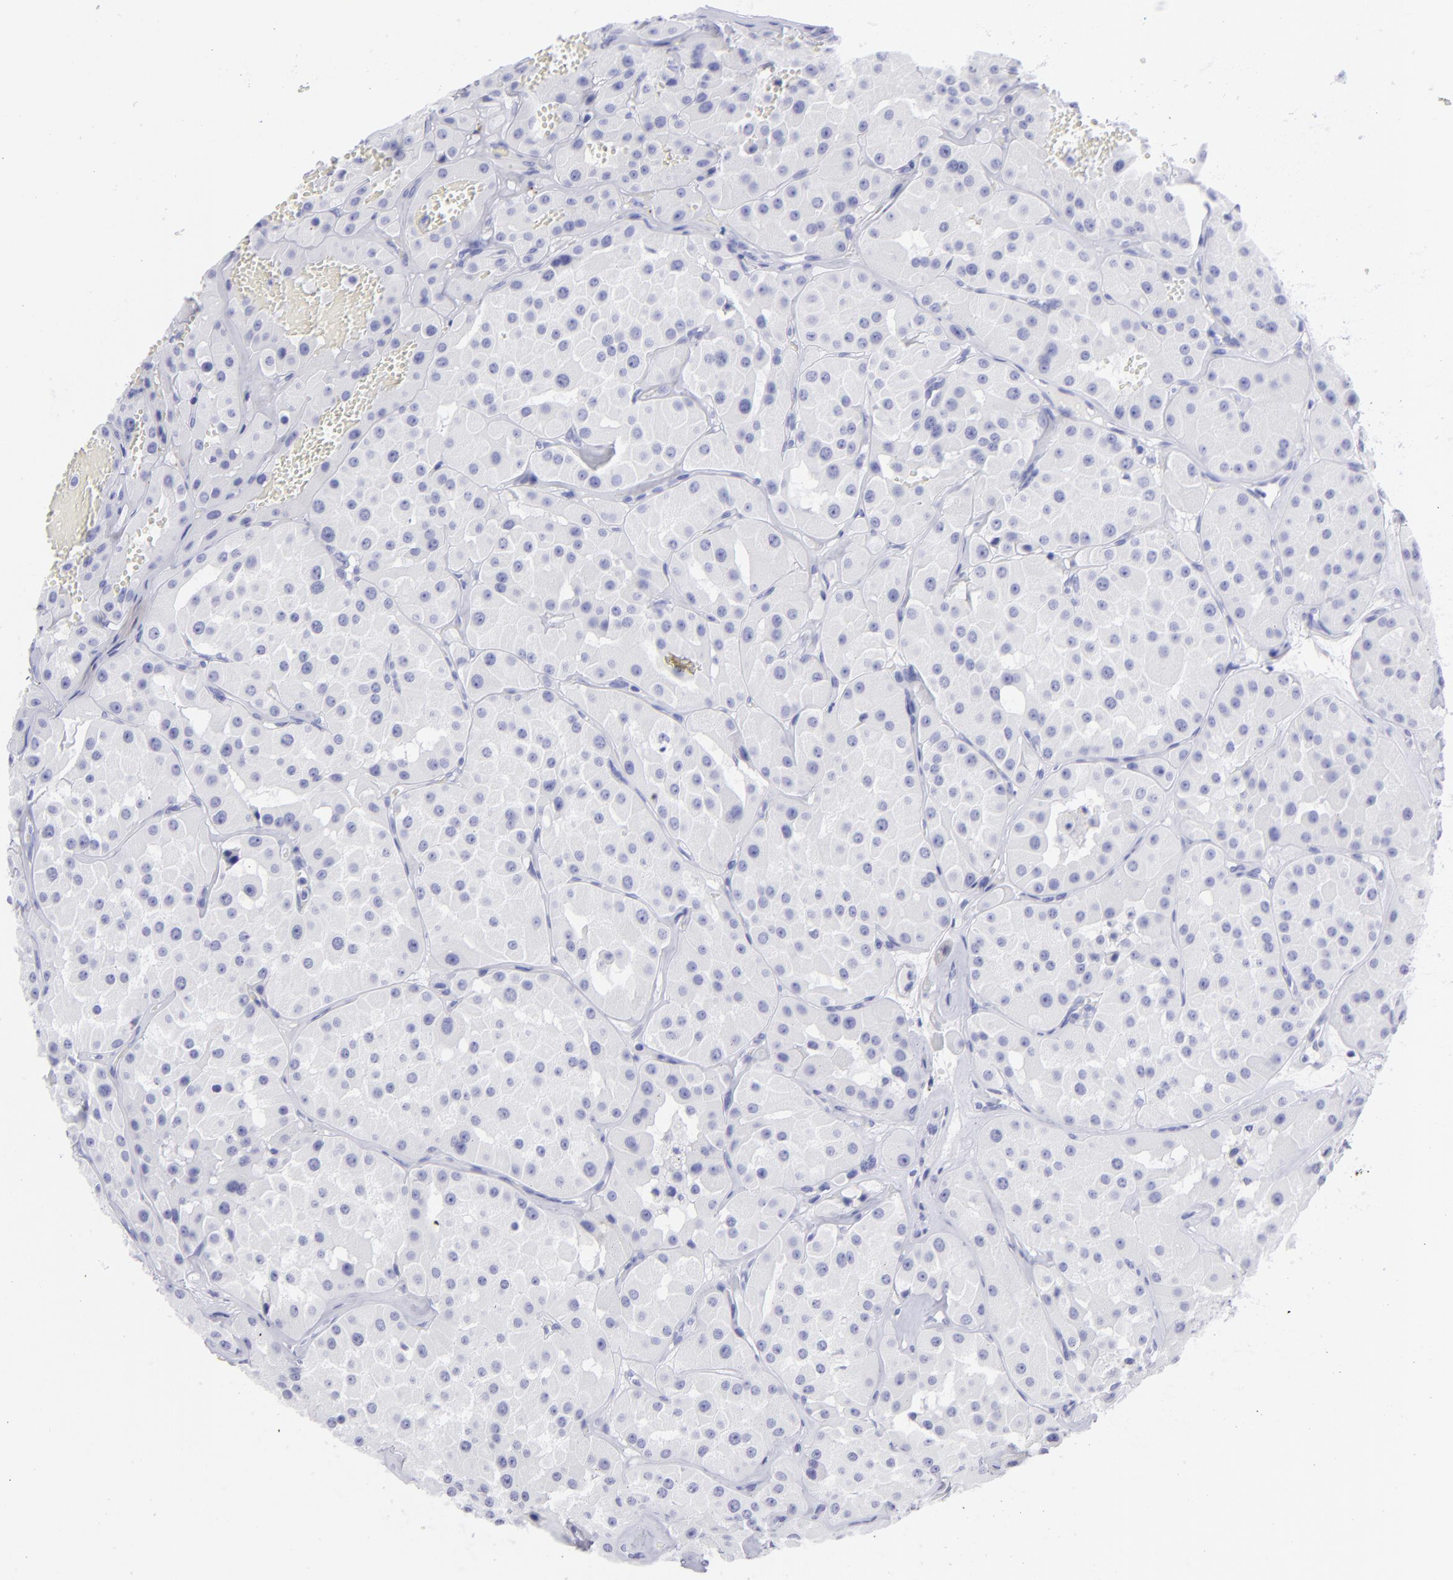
{"staining": {"intensity": "negative", "quantity": "none", "location": "none"}, "tissue": "renal cancer", "cell_type": "Tumor cells", "image_type": "cancer", "snomed": [{"axis": "morphology", "description": "Adenocarcinoma, uncertain malignant potential"}, {"axis": "topography", "description": "Kidney"}], "caption": "Immunohistochemistry (IHC) photomicrograph of human adenocarcinoma,  uncertain malignant potential (renal) stained for a protein (brown), which reveals no expression in tumor cells. (Immunohistochemistry, brightfield microscopy, high magnification).", "gene": "SLC1A2", "patient": {"sex": "male", "age": 63}}